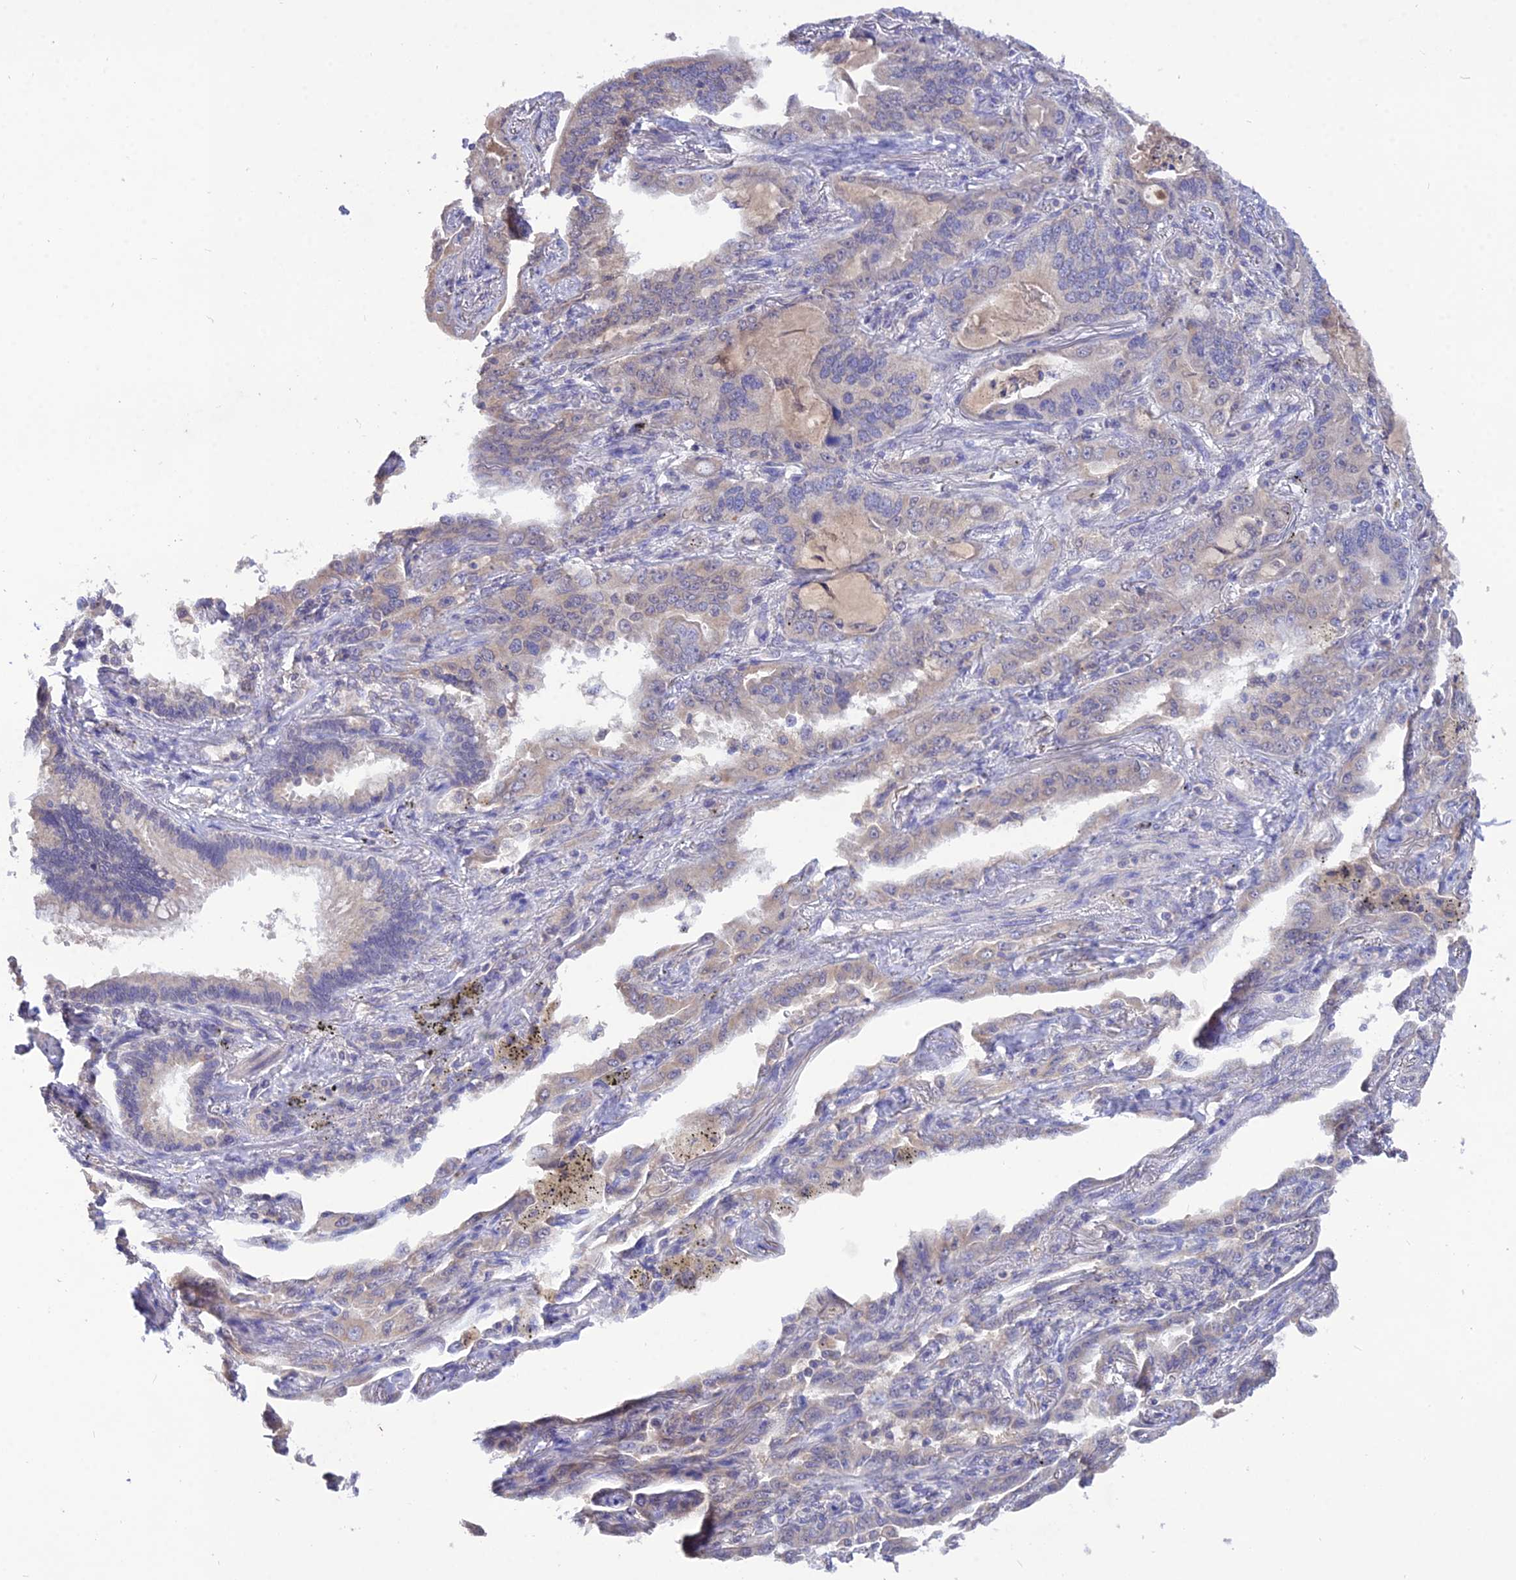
{"staining": {"intensity": "negative", "quantity": "none", "location": "none"}, "tissue": "lung cancer", "cell_type": "Tumor cells", "image_type": "cancer", "snomed": [{"axis": "morphology", "description": "Adenocarcinoma, NOS"}, {"axis": "topography", "description": "Lung"}], "caption": "DAB (3,3'-diaminobenzidine) immunohistochemical staining of adenocarcinoma (lung) reveals no significant positivity in tumor cells.", "gene": "PGK1", "patient": {"sex": "male", "age": 67}}